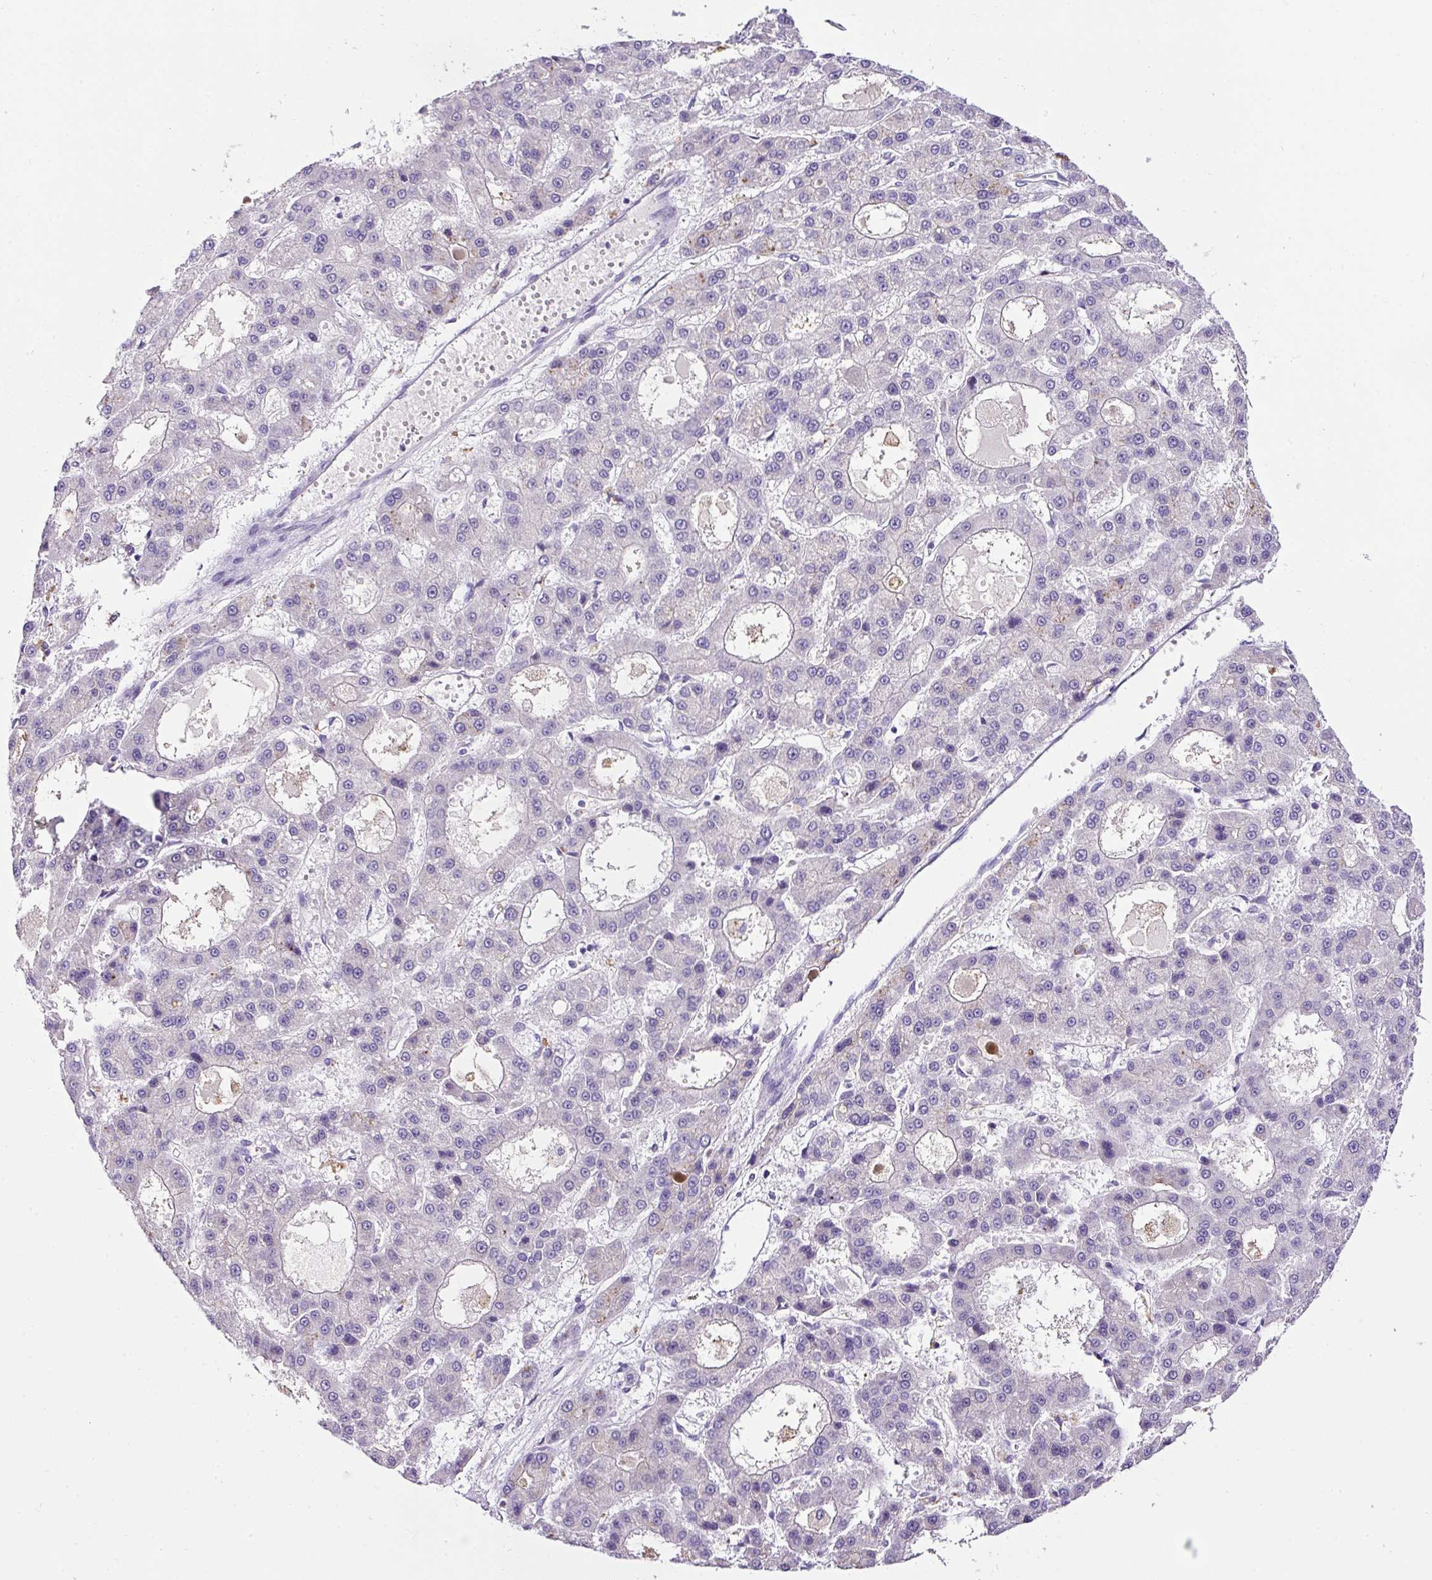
{"staining": {"intensity": "negative", "quantity": "none", "location": "none"}, "tissue": "liver cancer", "cell_type": "Tumor cells", "image_type": "cancer", "snomed": [{"axis": "morphology", "description": "Carcinoma, Hepatocellular, NOS"}, {"axis": "topography", "description": "Liver"}], "caption": "Immunohistochemistry of liver hepatocellular carcinoma exhibits no expression in tumor cells.", "gene": "SP8", "patient": {"sex": "male", "age": 70}}